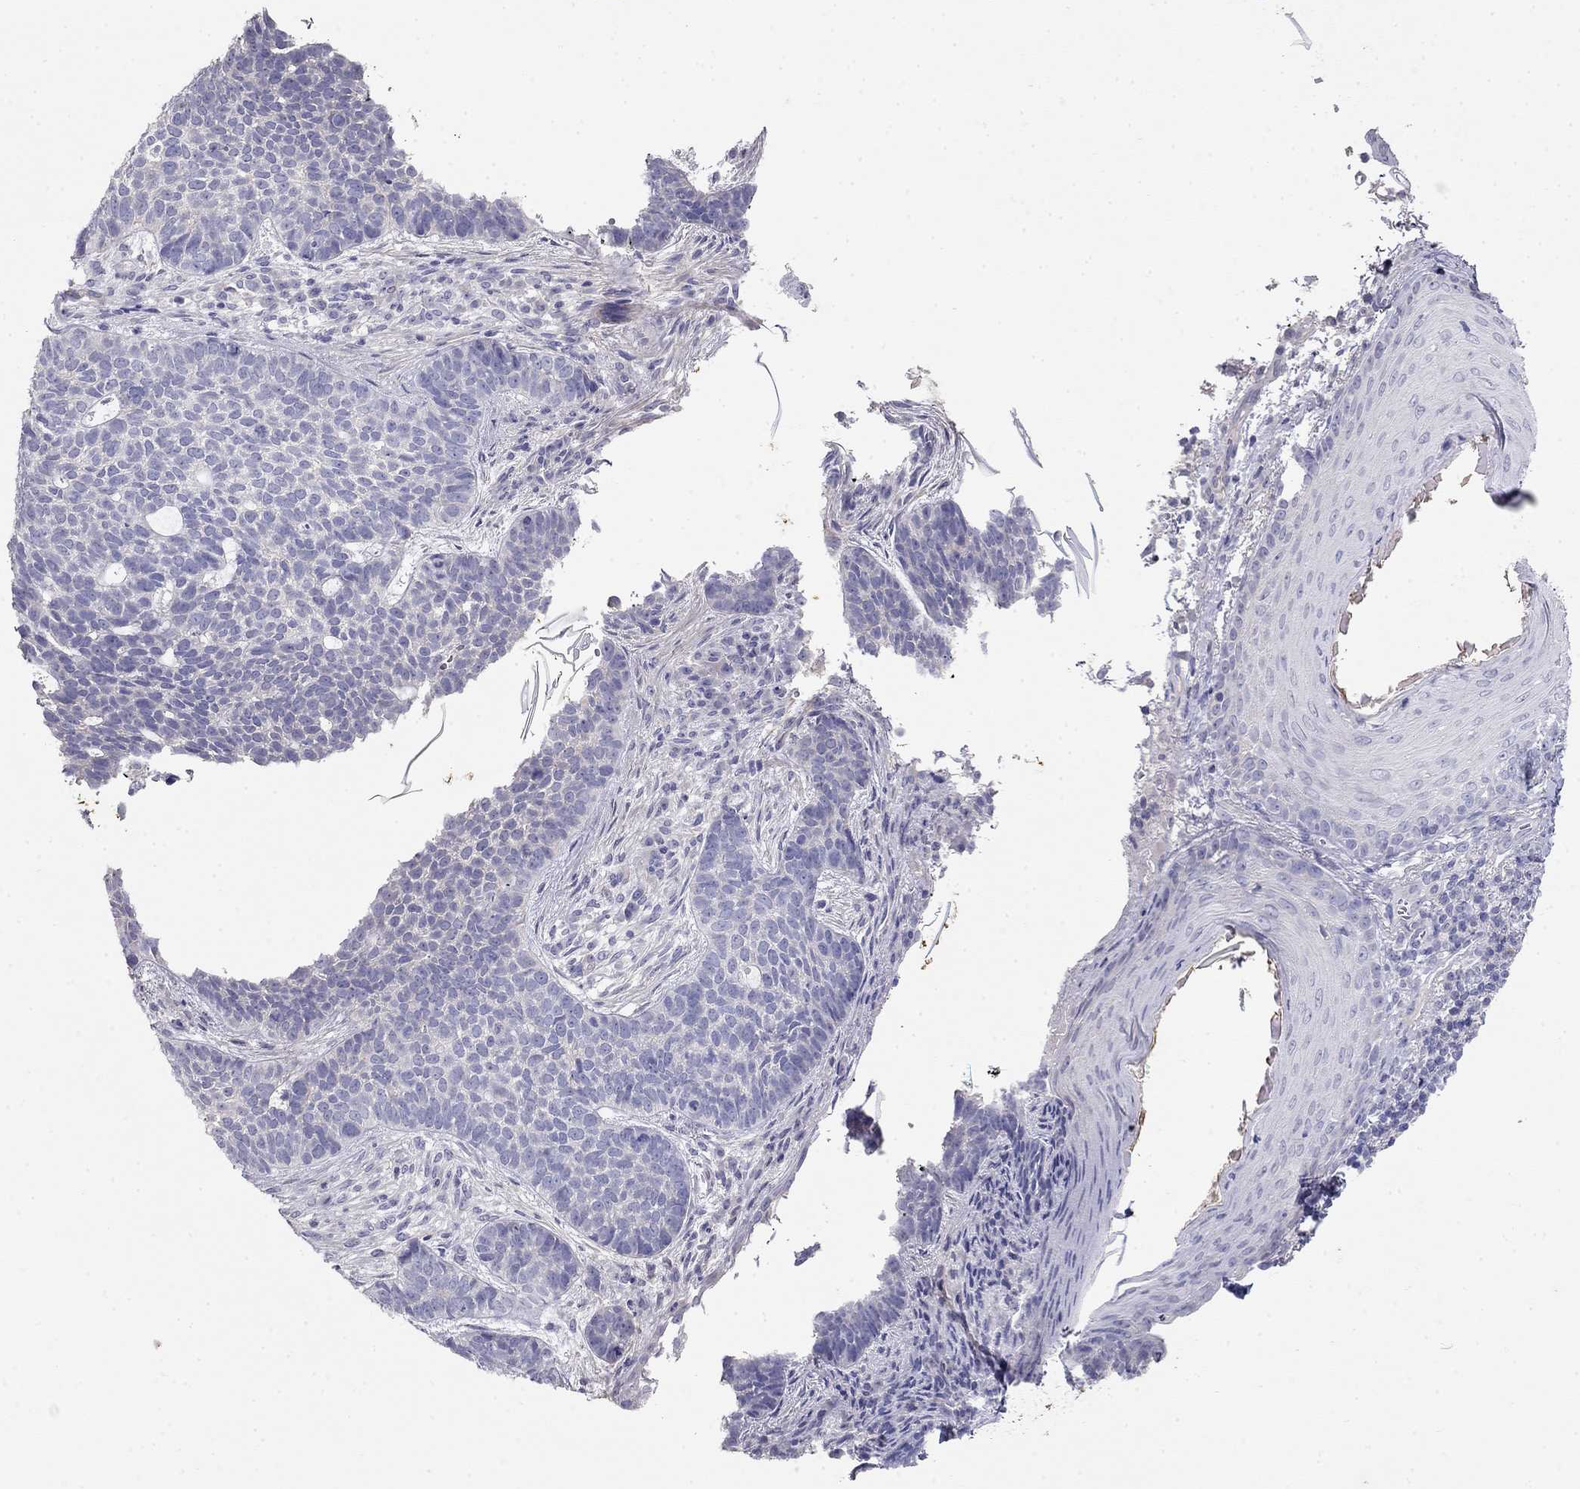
{"staining": {"intensity": "negative", "quantity": "none", "location": "none"}, "tissue": "skin cancer", "cell_type": "Tumor cells", "image_type": "cancer", "snomed": [{"axis": "morphology", "description": "Basal cell carcinoma"}, {"axis": "topography", "description": "Skin"}], "caption": "A histopathology image of human skin basal cell carcinoma is negative for staining in tumor cells. Brightfield microscopy of immunohistochemistry stained with DAB (3,3'-diaminobenzidine) (brown) and hematoxylin (blue), captured at high magnification.", "gene": "LY6H", "patient": {"sex": "female", "age": 69}}